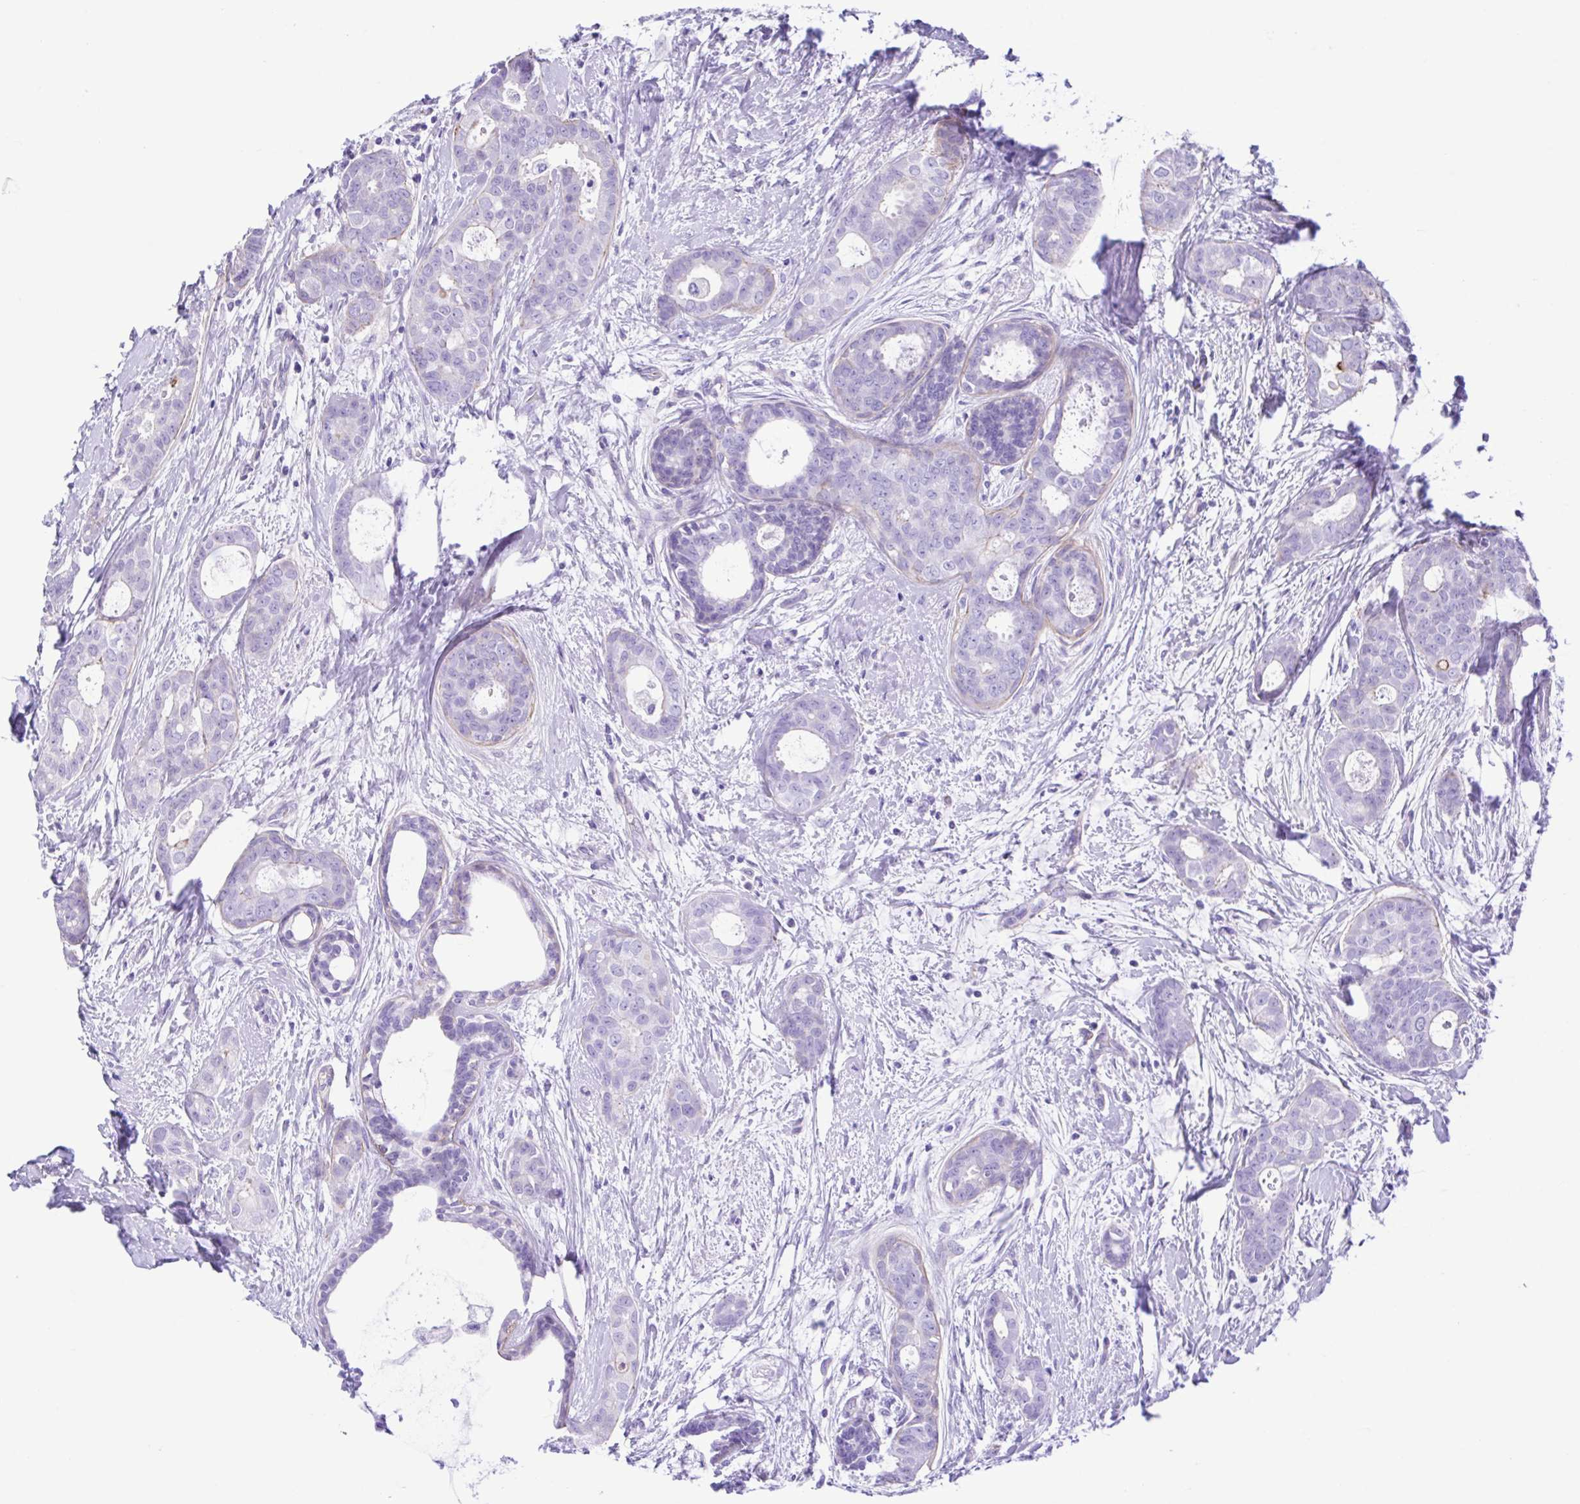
{"staining": {"intensity": "negative", "quantity": "none", "location": "none"}, "tissue": "breast cancer", "cell_type": "Tumor cells", "image_type": "cancer", "snomed": [{"axis": "morphology", "description": "Duct carcinoma"}, {"axis": "topography", "description": "Breast"}], "caption": "DAB (3,3'-diaminobenzidine) immunohistochemical staining of invasive ductal carcinoma (breast) exhibits no significant staining in tumor cells.", "gene": "CYP11B1", "patient": {"sex": "female", "age": 45}}